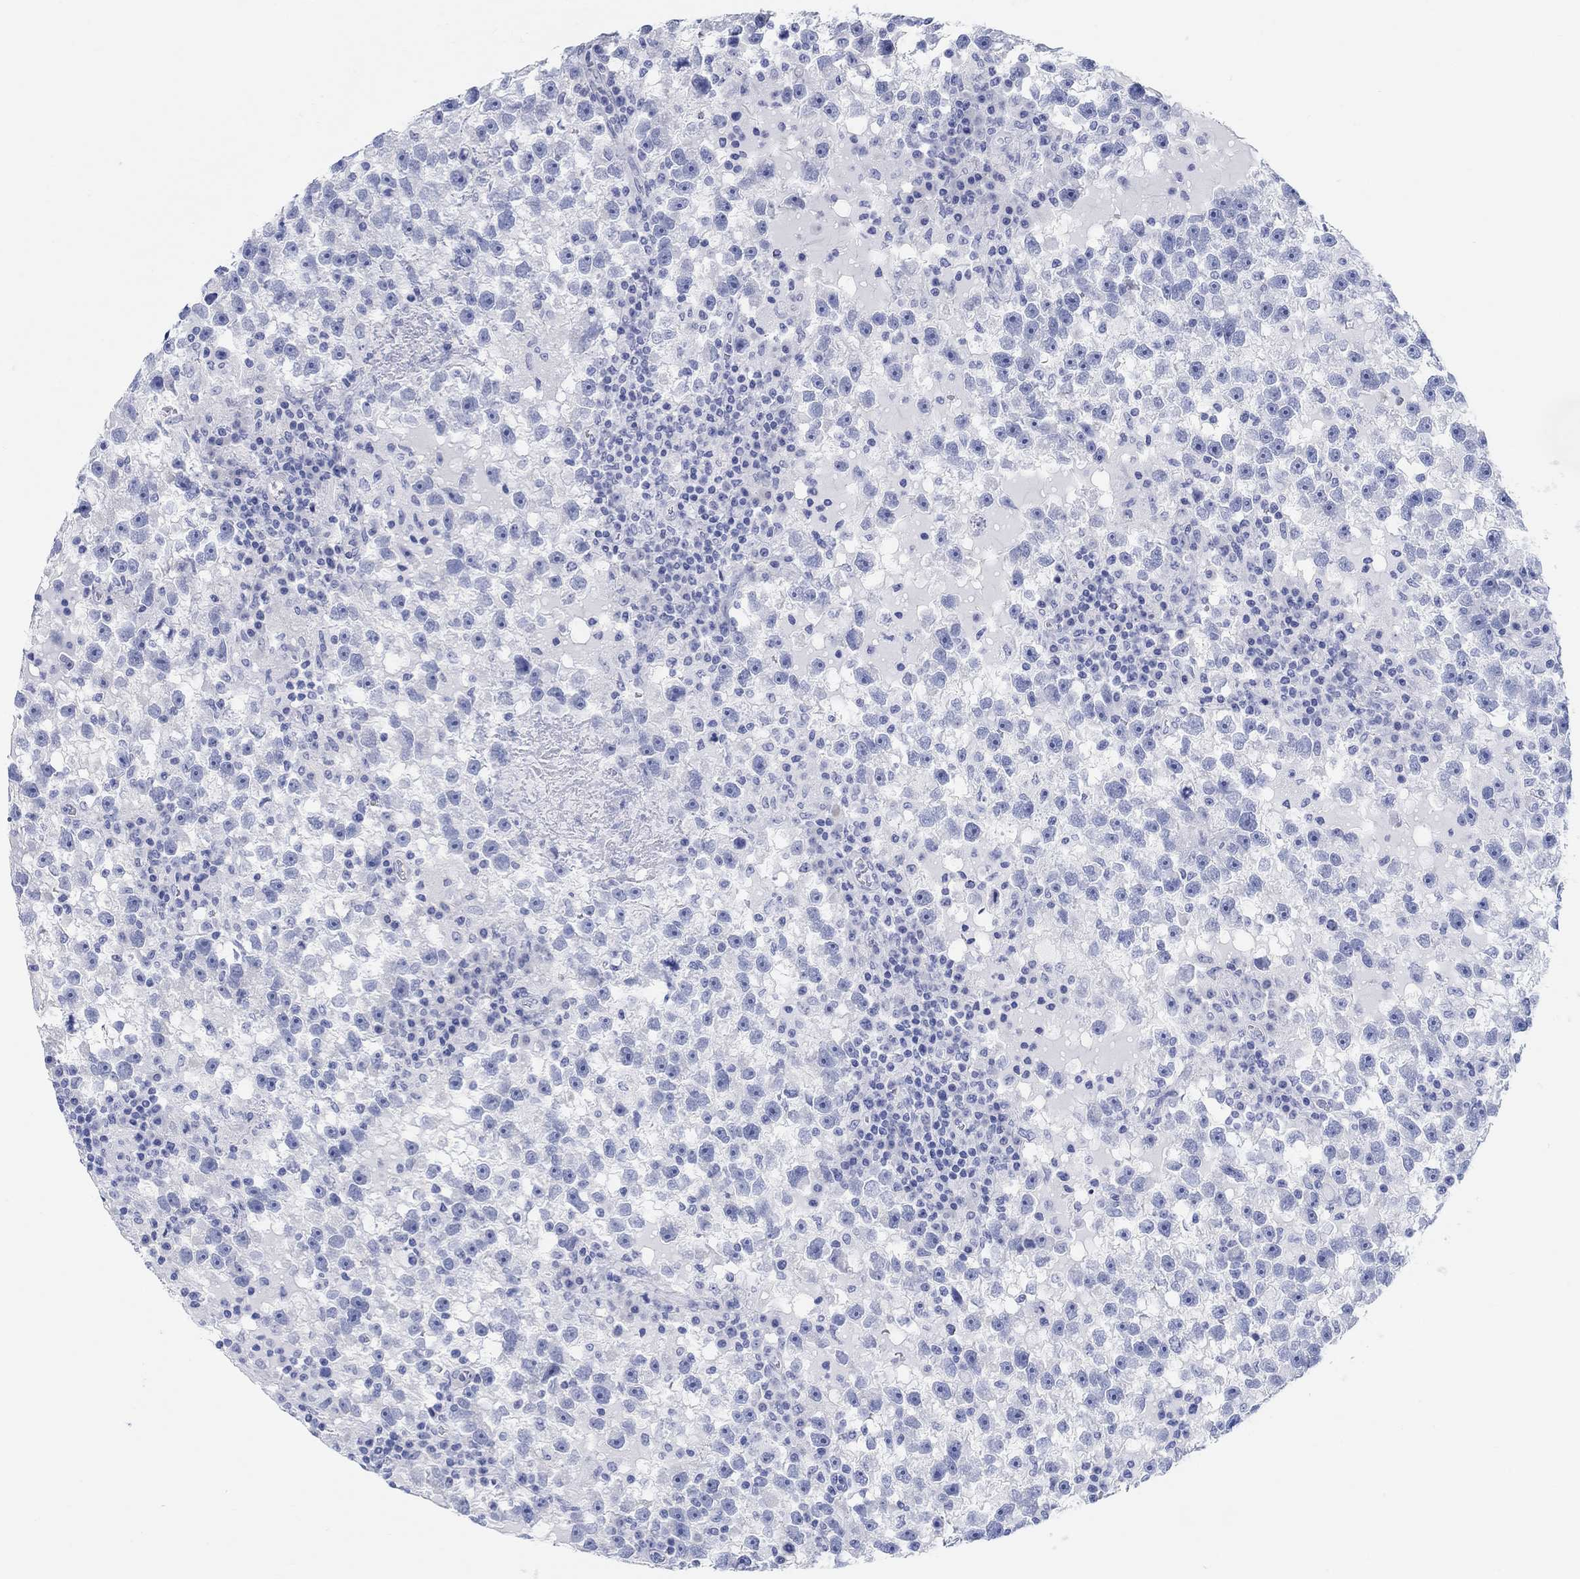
{"staining": {"intensity": "negative", "quantity": "none", "location": "none"}, "tissue": "testis cancer", "cell_type": "Tumor cells", "image_type": "cancer", "snomed": [{"axis": "morphology", "description": "Seminoma, NOS"}, {"axis": "topography", "description": "Testis"}], "caption": "Tumor cells are negative for brown protein staining in seminoma (testis). The staining is performed using DAB brown chromogen with nuclei counter-stained in using hematoxylin.", "gene": "XIRP2", "patient": {"sex": "male", "age": 47}}